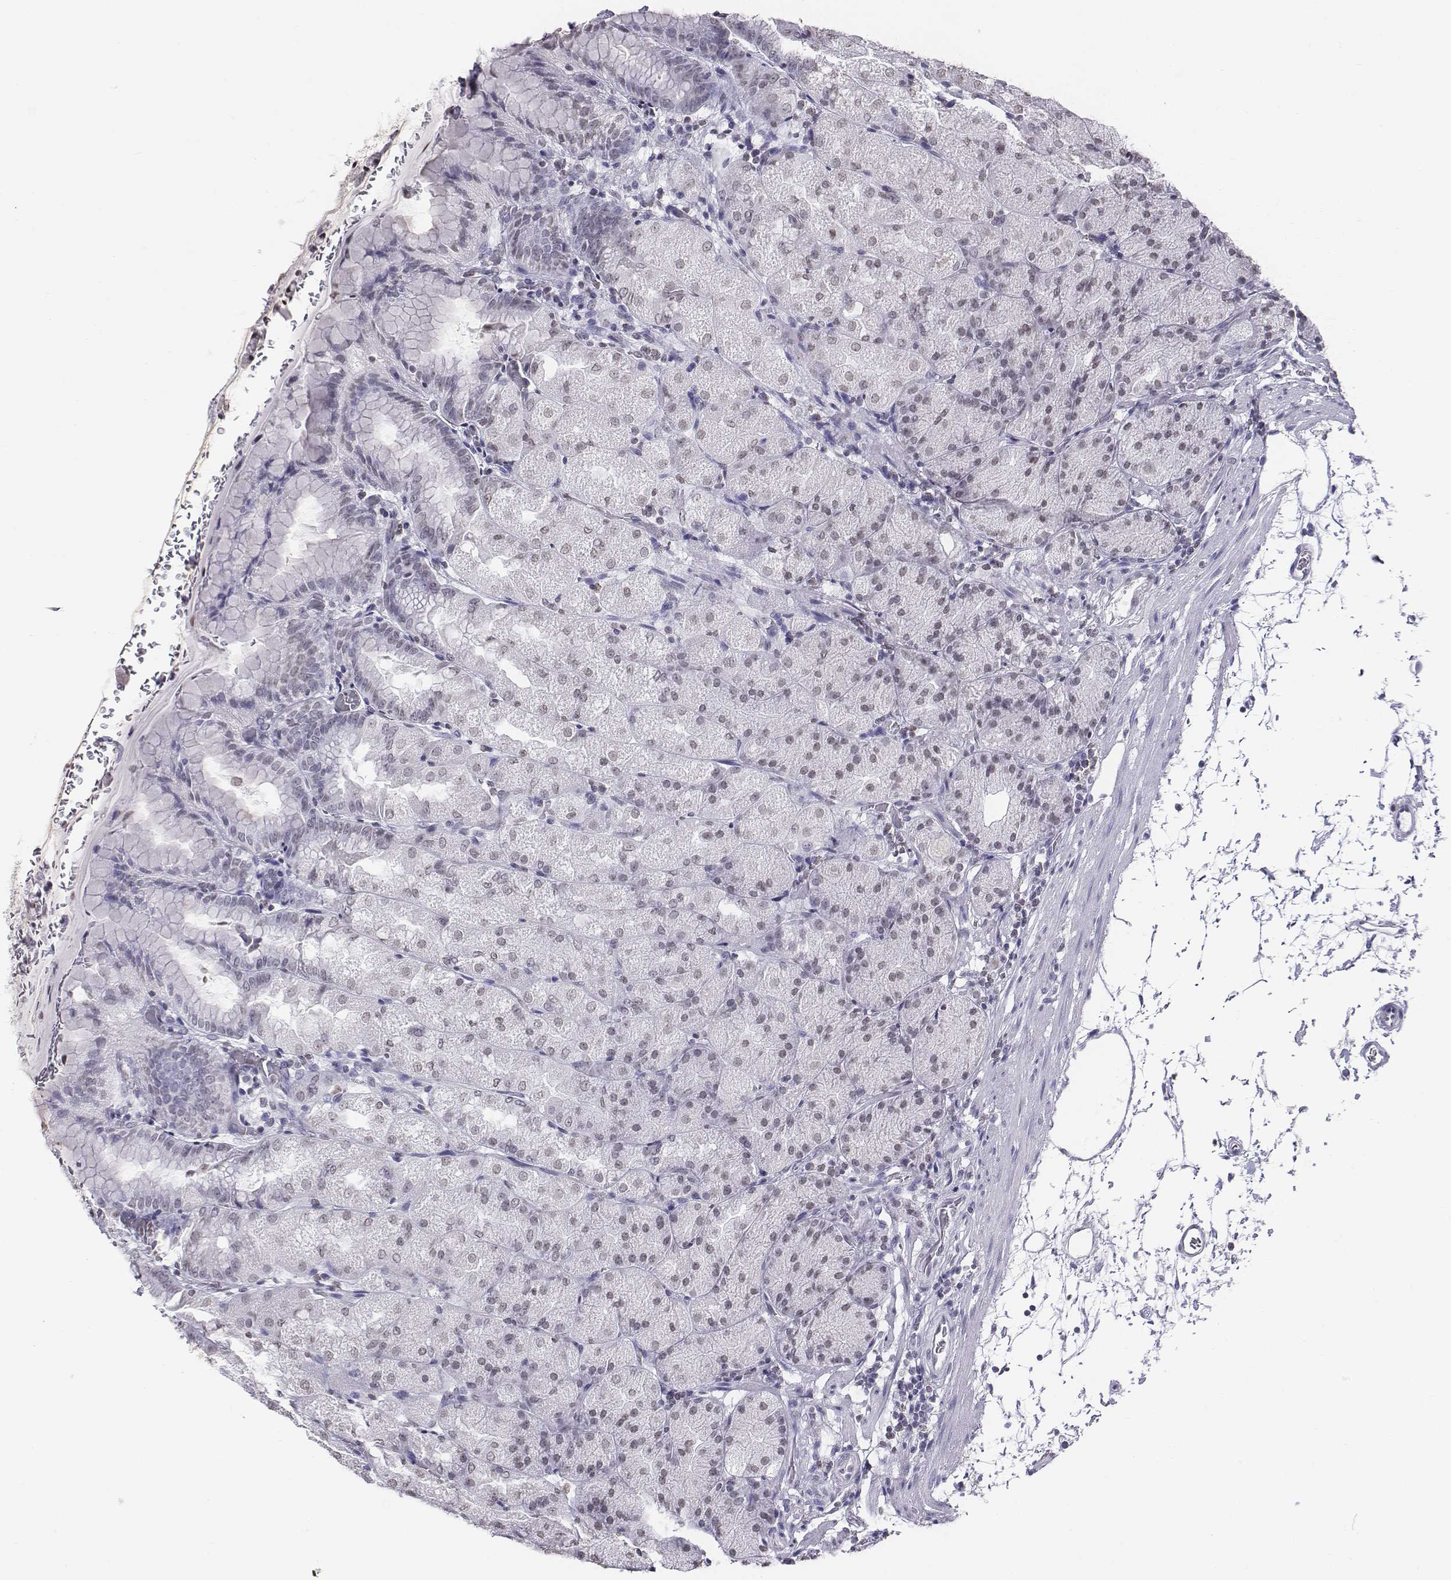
{"staining": {"intensity": "weak", "quantity": "<25%", "location": "nuclear"}, "tissue": "stomach", "cell_type": "Glandular cells", "image_type": "normal", "snomed": [{"axis": "morphology", "description": "Normal tissue, NOS"}, {"axis": "topography", "description": "Stomach, upper"}, {"axis": "topography", "description": "Stomach"}, {"axis": "topography", "description": "Stomach, lower"}], "caption": "High power microscopy micrograph of an IHC photomicrograph of normal stomach, revealing no significant positivity in glandular cells. (DAB immunohistochemistry (IHC), high magnification).", "gene": "BARHL1", "patient": {"sex": "male", "age": 62}}